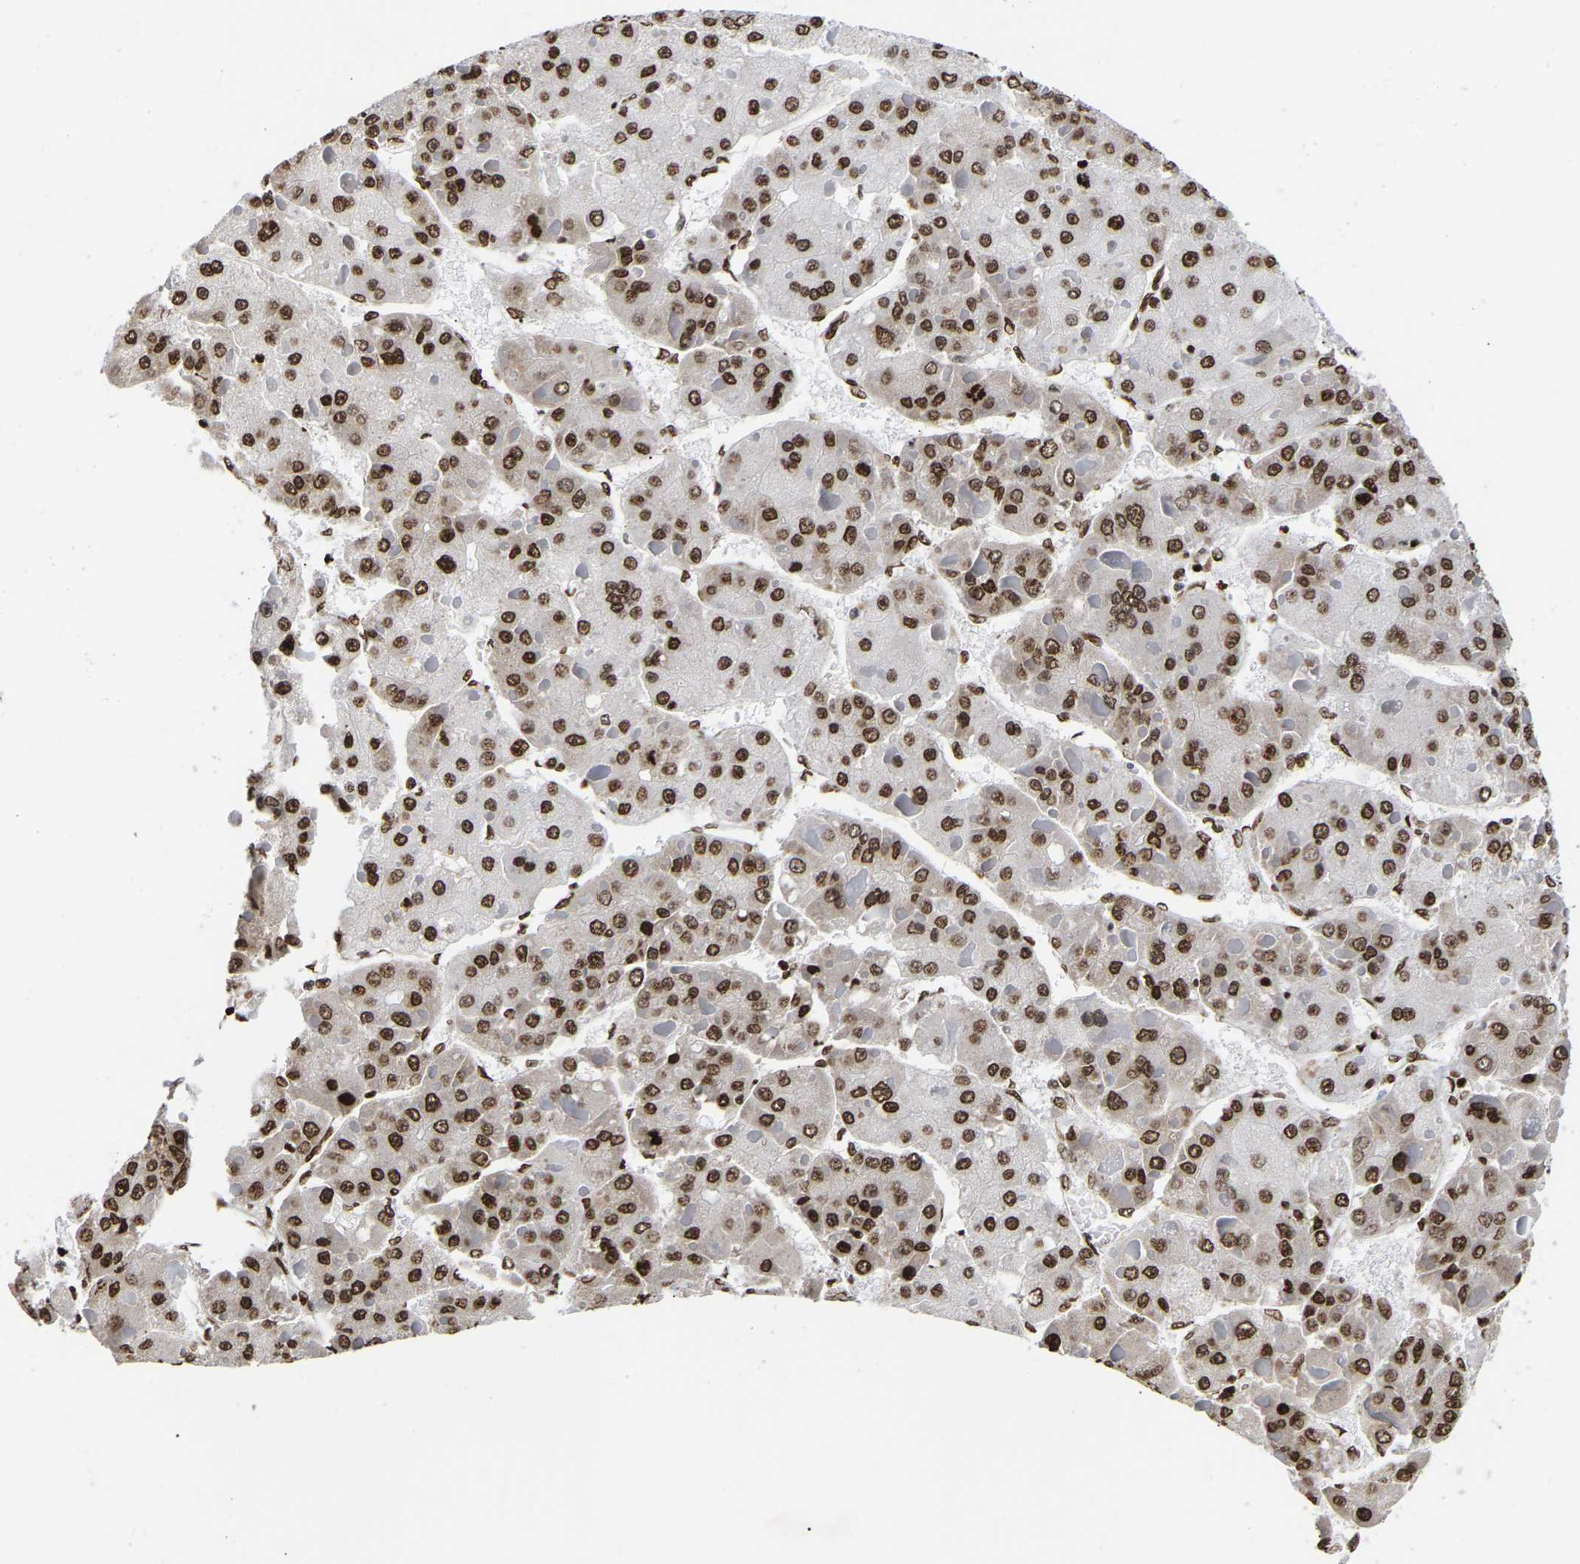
{"staining": {"intensity": "strong", "quantity": ">75%", "location": "nuclear"}, "tissue": "liver cancer", "cell_type": "Tumor cells", "image_type": "cancer", "snomed": [{"axis": "morphology", "description": "Carcinoma, Hepatocellular, NOS"}, {"axis": "topography", "description": "Liver"}], "caption": "Immunohistochemistry (IHC) histopathology image of liver cancer (hepatocellular carcinoma) stained for a protein (brown), which reveals high levels of strong nuclear expression in approximately >75% of tumor cells.", "gene": "PSIP1", "patient": {"sex": "female", "age": 73}}